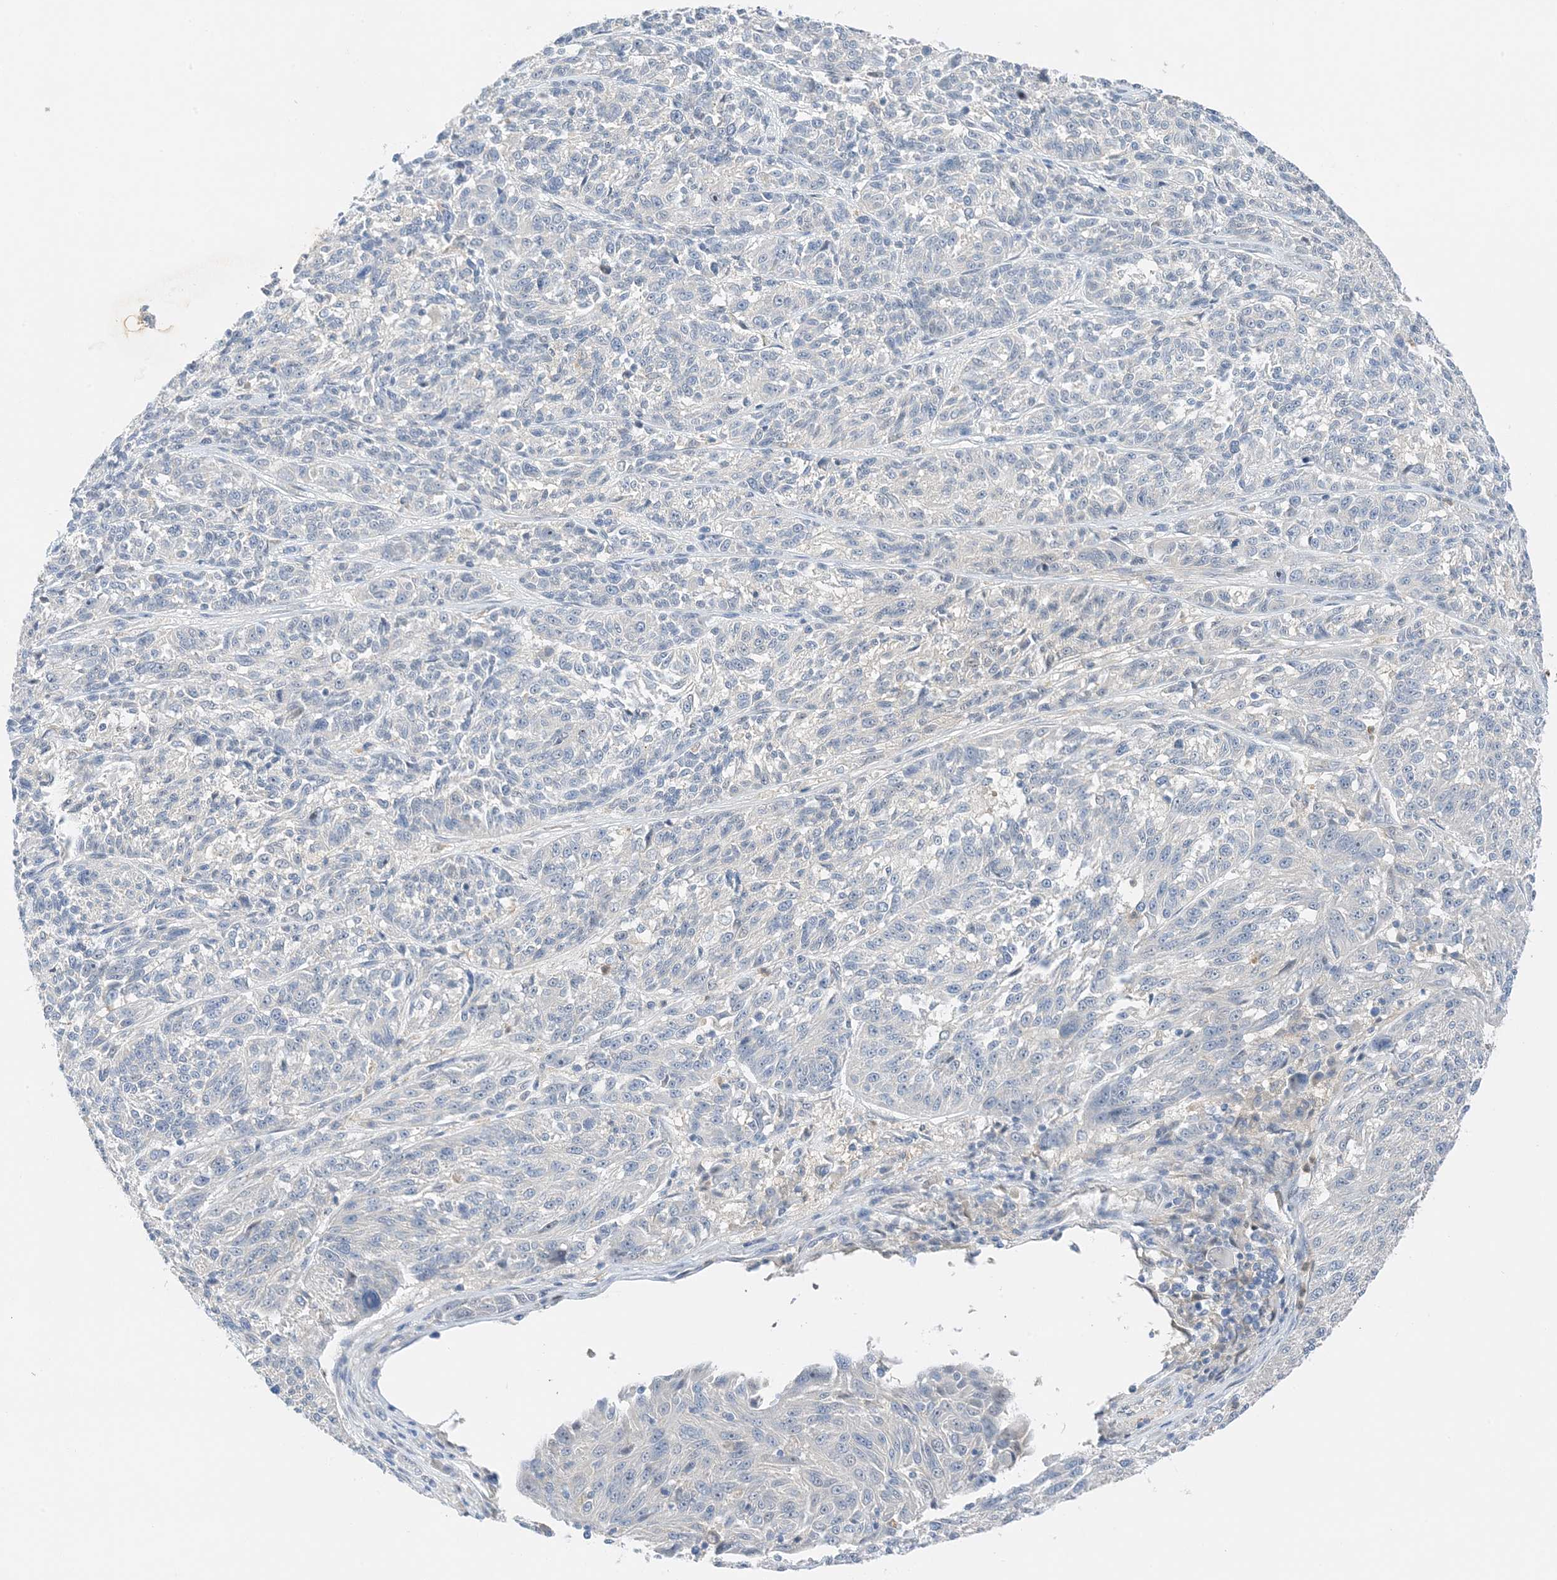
{"staining": {"intensity": "negative", "quantity": "none", "location": "none"}, "tissue": "melanoma", "cell_type": "Tumor cells", "image_type": "cancer", "snomed": [{"axis": "morphology", "description": "Malignant melanoma, NOS"}, {"axis": "topography", "description": "Skin"}], "caption": "Histopathology image shows no protein staining in tumor cells of malignant melanoma tissue. (Stains: DAB (3,3'-diaminobenzidine) immunohistochemistry (IHC) with hematoxylin counter stain, Microscopy: brightfield microscopy at high magnification).", "gene": "KIFBP", "patient": {"sex": "male", "age": 53}}